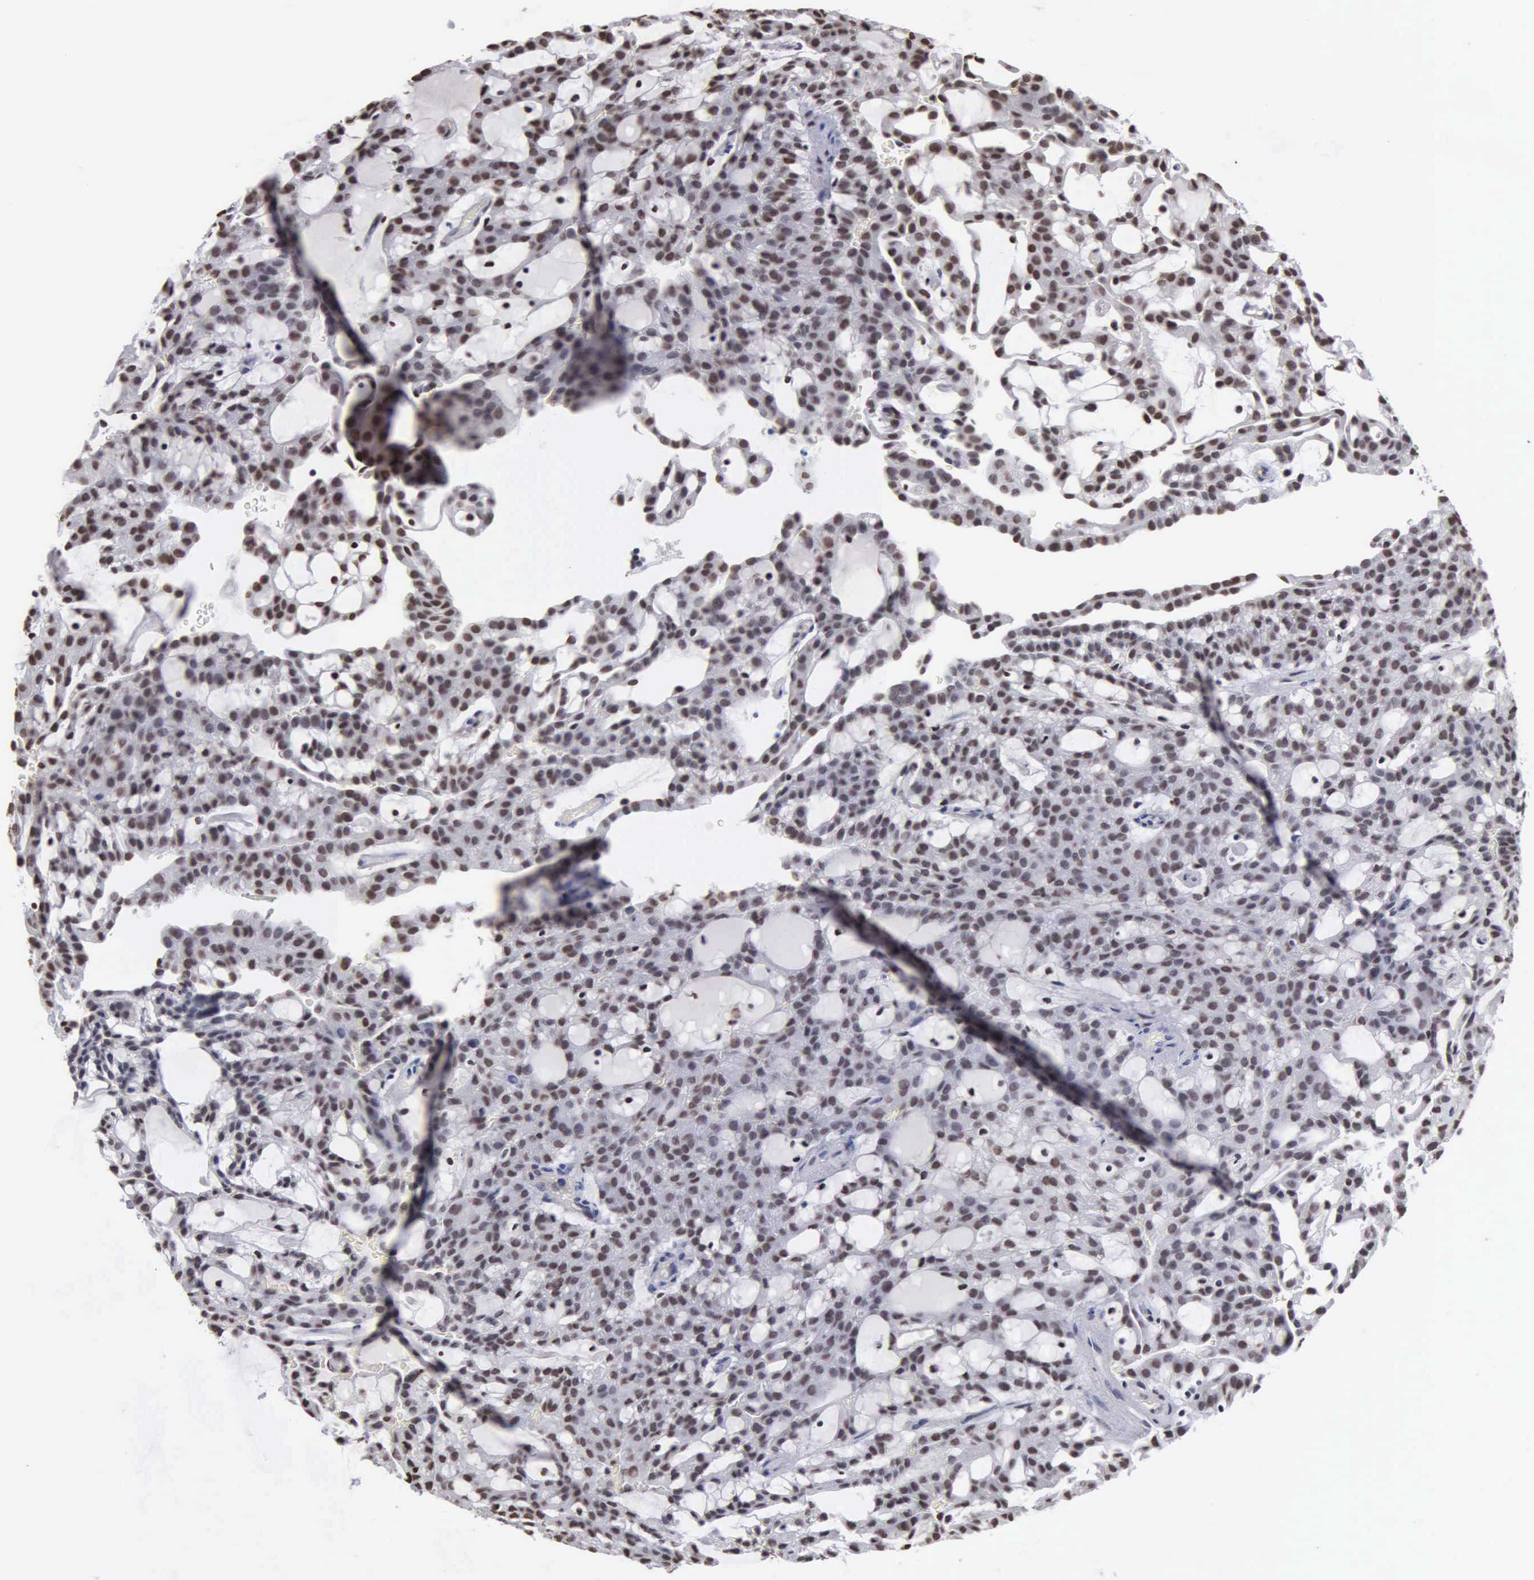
{"staining": {"intensity": "moderate", "quantity": "25%-75%", "location": "nuclear"}, "tissue": "renal cancer", "cell_type": "Tumor cells", "image_type": "cancer", "snomed": [{"axis": "morphology", "description": "Adenocarcinoma, NOS"}, {"axis": "topography", "description": "Kidney"}], "caption": "Moderate nuclear positivity is identified in approximately 25%-75% of tumor cells in renal cancer.", "gene": "CCNG1", "patient": {"sex": "male", "age": 63}}